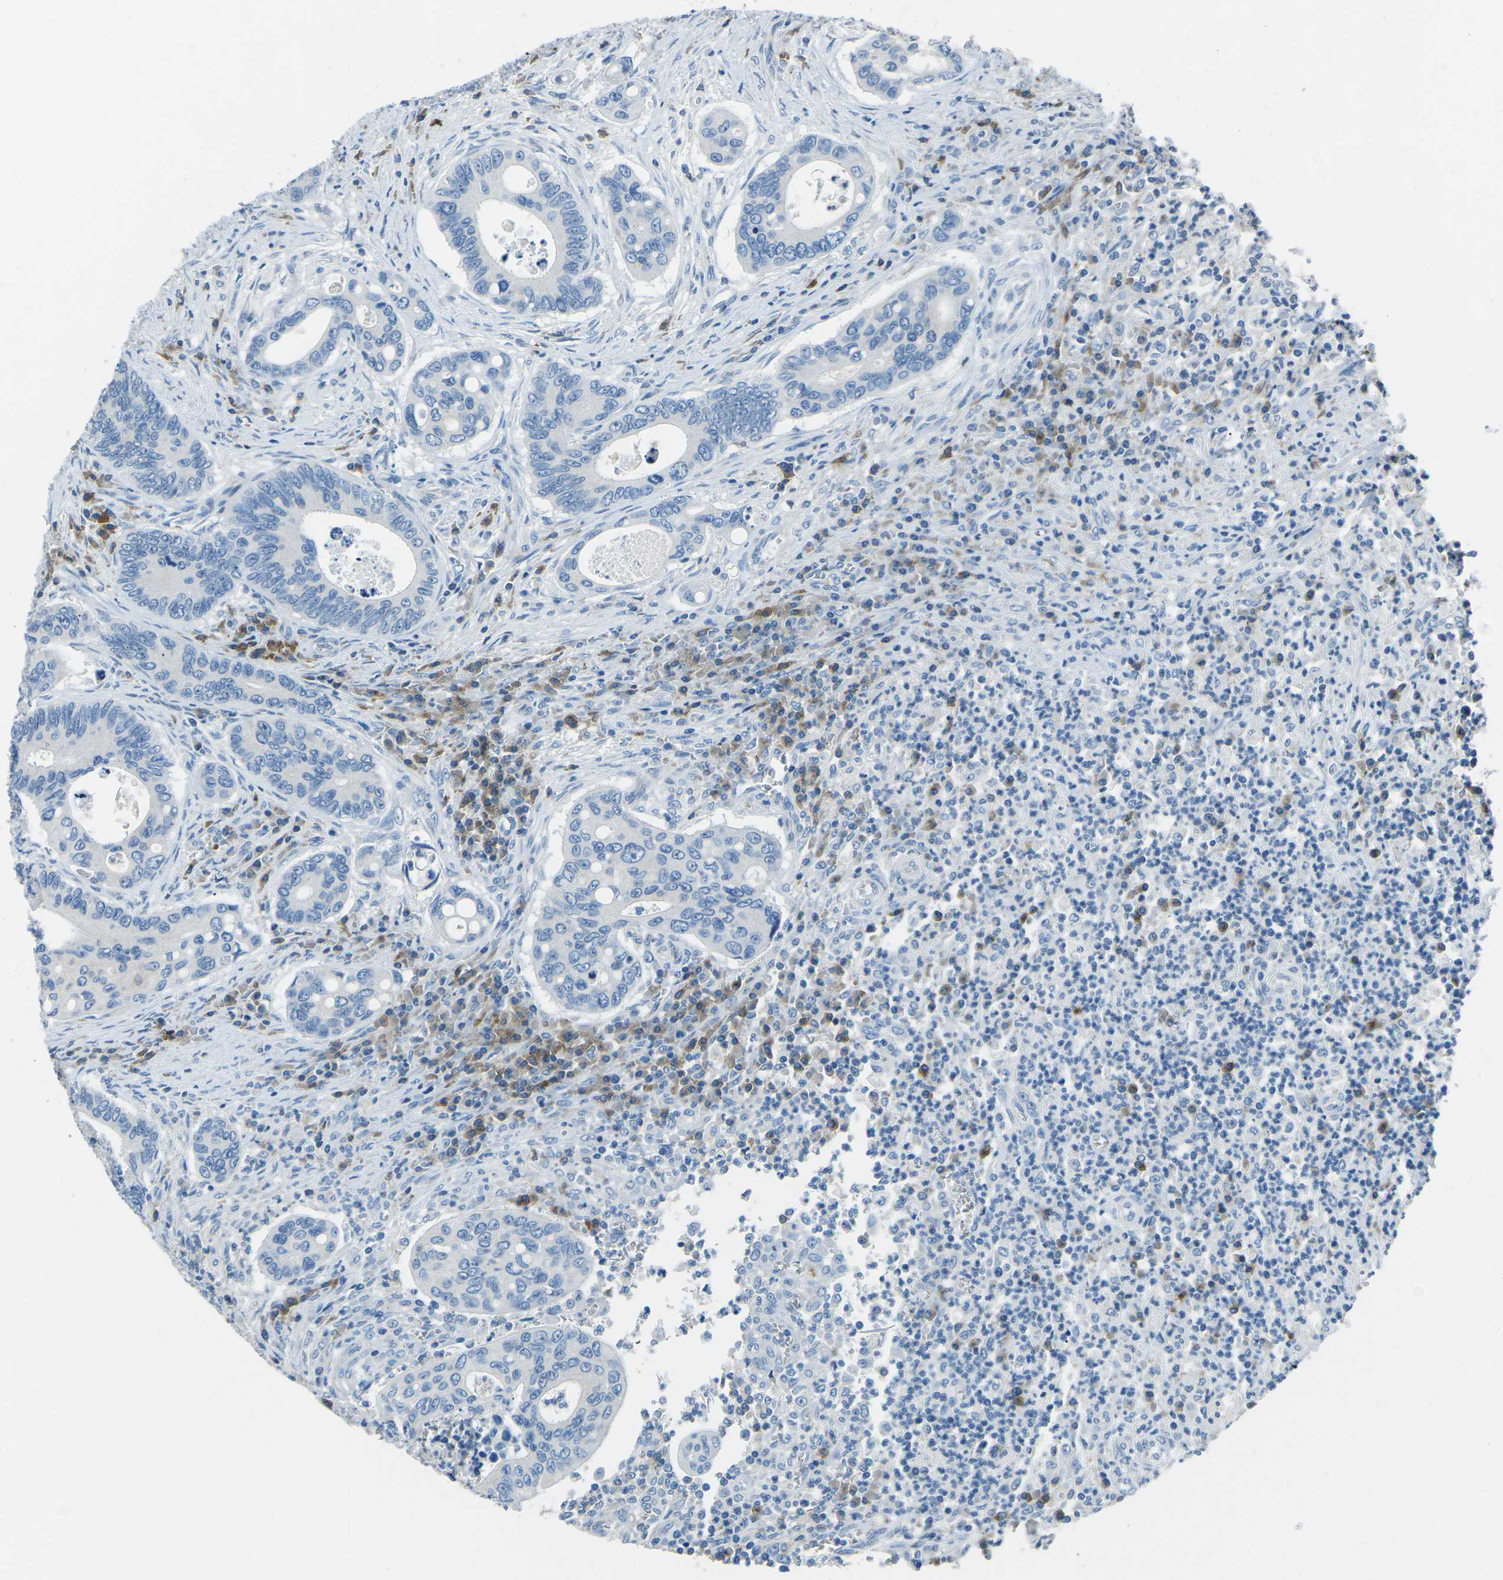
{"staining": {"intensity": "negative", "quantity": "none", "location": "none"}, "tissue": "colorectal cancer", "cell_type": "Tumor cells", "image_type": "cancer", "snomed": [{"axis": "morphology", "description": "Inflammation, NOS"}, {"axis": "morphology", "description": "Adenocarcinoma, NOS"}, {"axis": "topography", "description": "Colon"}], "caption": "A histopathology image of colorectal cancer stained for a protein reveals no brown staining in tumor cells.", "gene": "CD1D", "patient": {"sex": "male", "age": 72}}